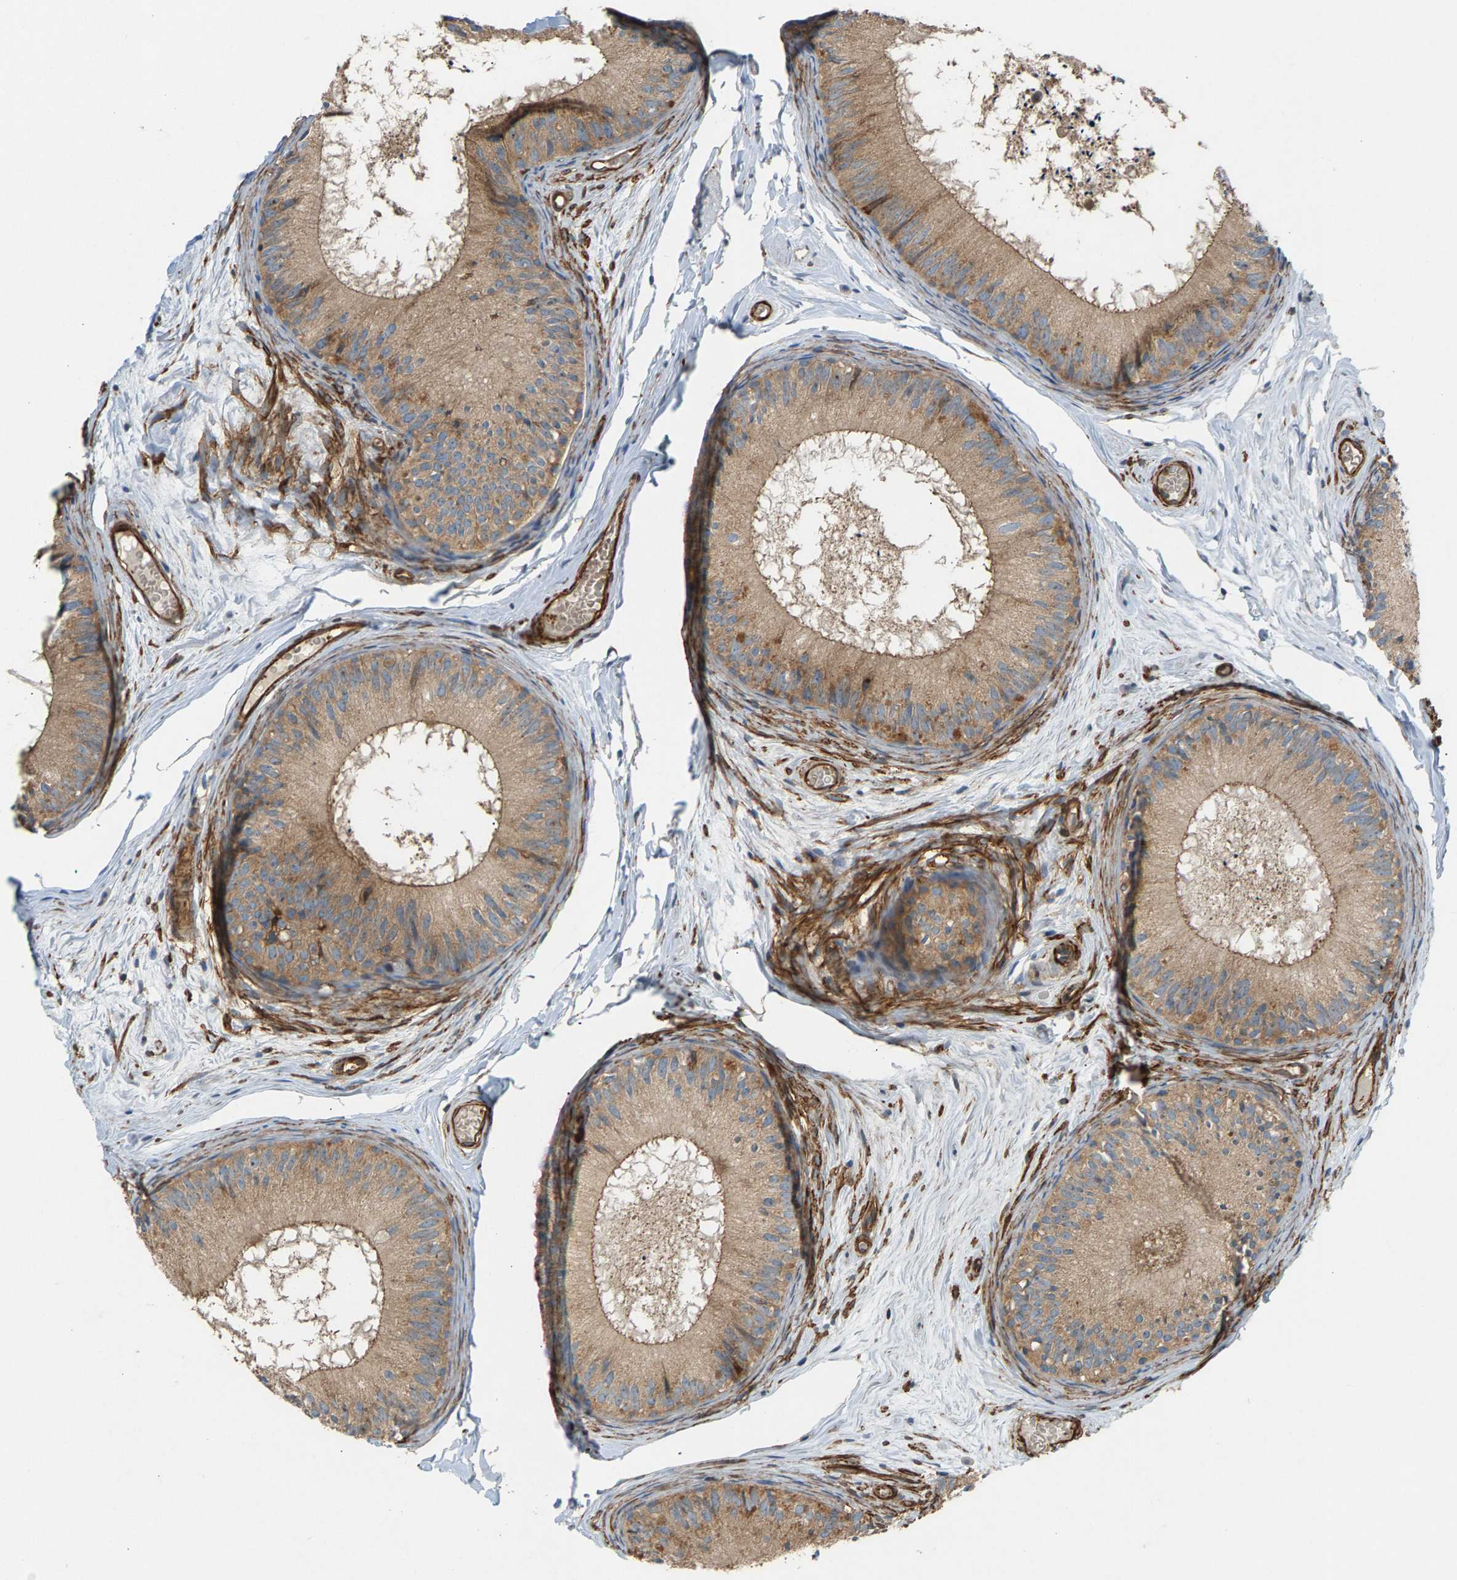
{"staining": {"intensity": "moderate", "quantity": "25%-75%", "location": "cytoplasmic/membranous"}, "tissue": "epididymis", "cell_type": "Glandular cells", "image_type": "normal", "snomed": [{"axis": "morphology", "description": "Normal tissue, NOS"}, {"axis": "topography", "description": "Epididymis"}], "caption": "The image reveals immunohistochemical staining of benign epididymis. There is moderate cytoplasmic/membranous staining is identified in about 25%-75% of glandular cells. The staining is performed using DAB brown chromogen to label protein expression. The nuclei are counter-stained blue using hematoxylin.", "gene": "PDCL", "patient": {"sex": "male", "age": 46}}